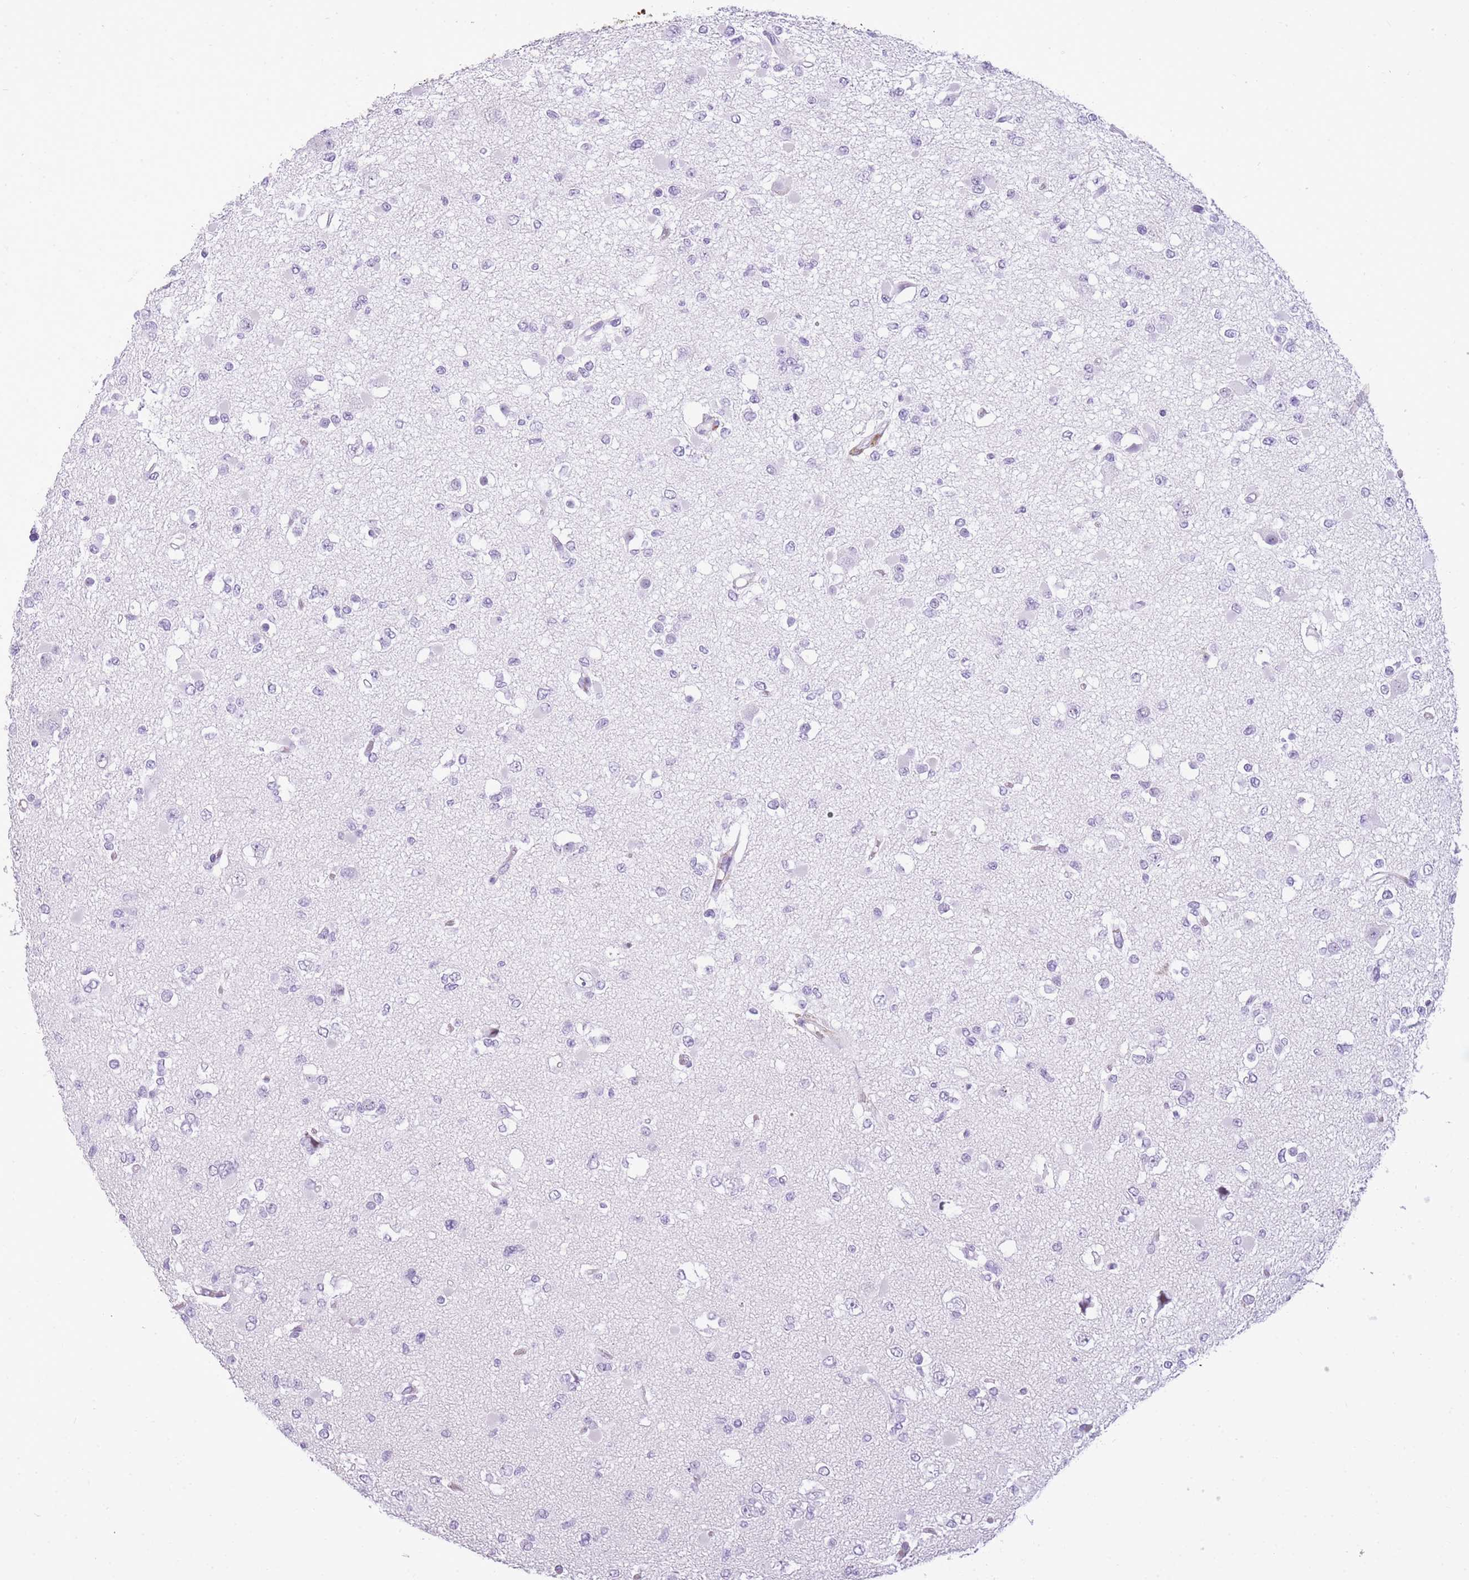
{"staining": {"intensity": "negative", "quantity": "none", "location": "none"}, "tissue": "glioma", "cell_type": "Tumor cells", "image_type": "cancer", "snomed": [{"axis": "morphology", "description": "Glioma, malignant, Low grade"}, {"axis": "topography", "description": "Brain"}], "caption": "Glioma was stained to show a protein in brown. There is no significant positivity in tumor cells.", "gene": "RADX", "patient": {"sex": "female", "age": 22}}